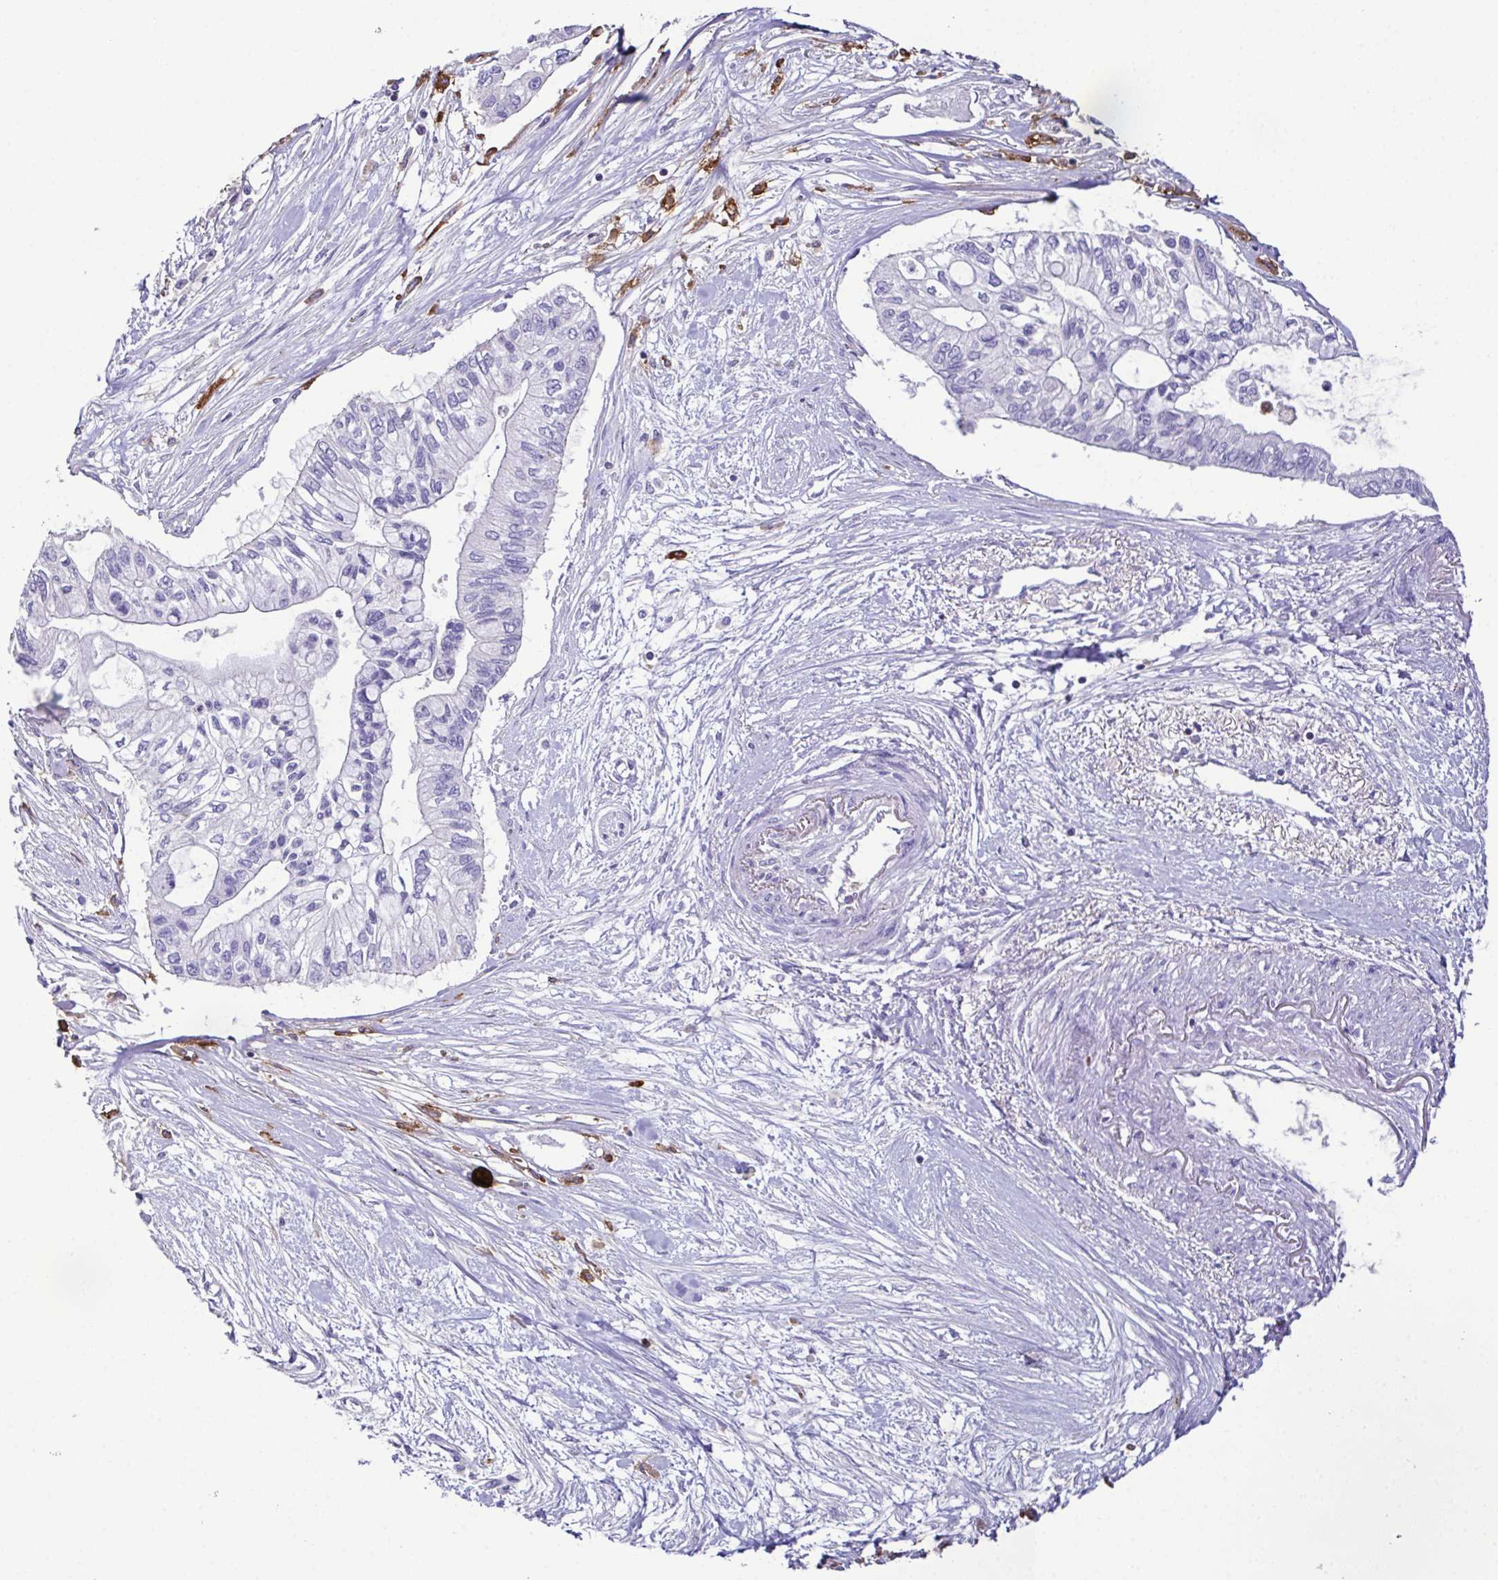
{"staining": {"intensity": "negative", "quantity": "none", "location": "none"}, "tissue": "pancreatic cancer", "cell_type": "Tumor cells", "image_type": "cancer", "snomed": [{"axis": "morphology", "description": "Adenocarcinoma, NOS"}, {"axis": "topography", "description": "Pancreas"}], "caption": "Pancreatic adenocarcinoma stained for a protein using immunohistochemistry (IHC) reveals no expression tumor cells.", "gene": "MARCO", "patient": {"sex": "female", "age": 77}}